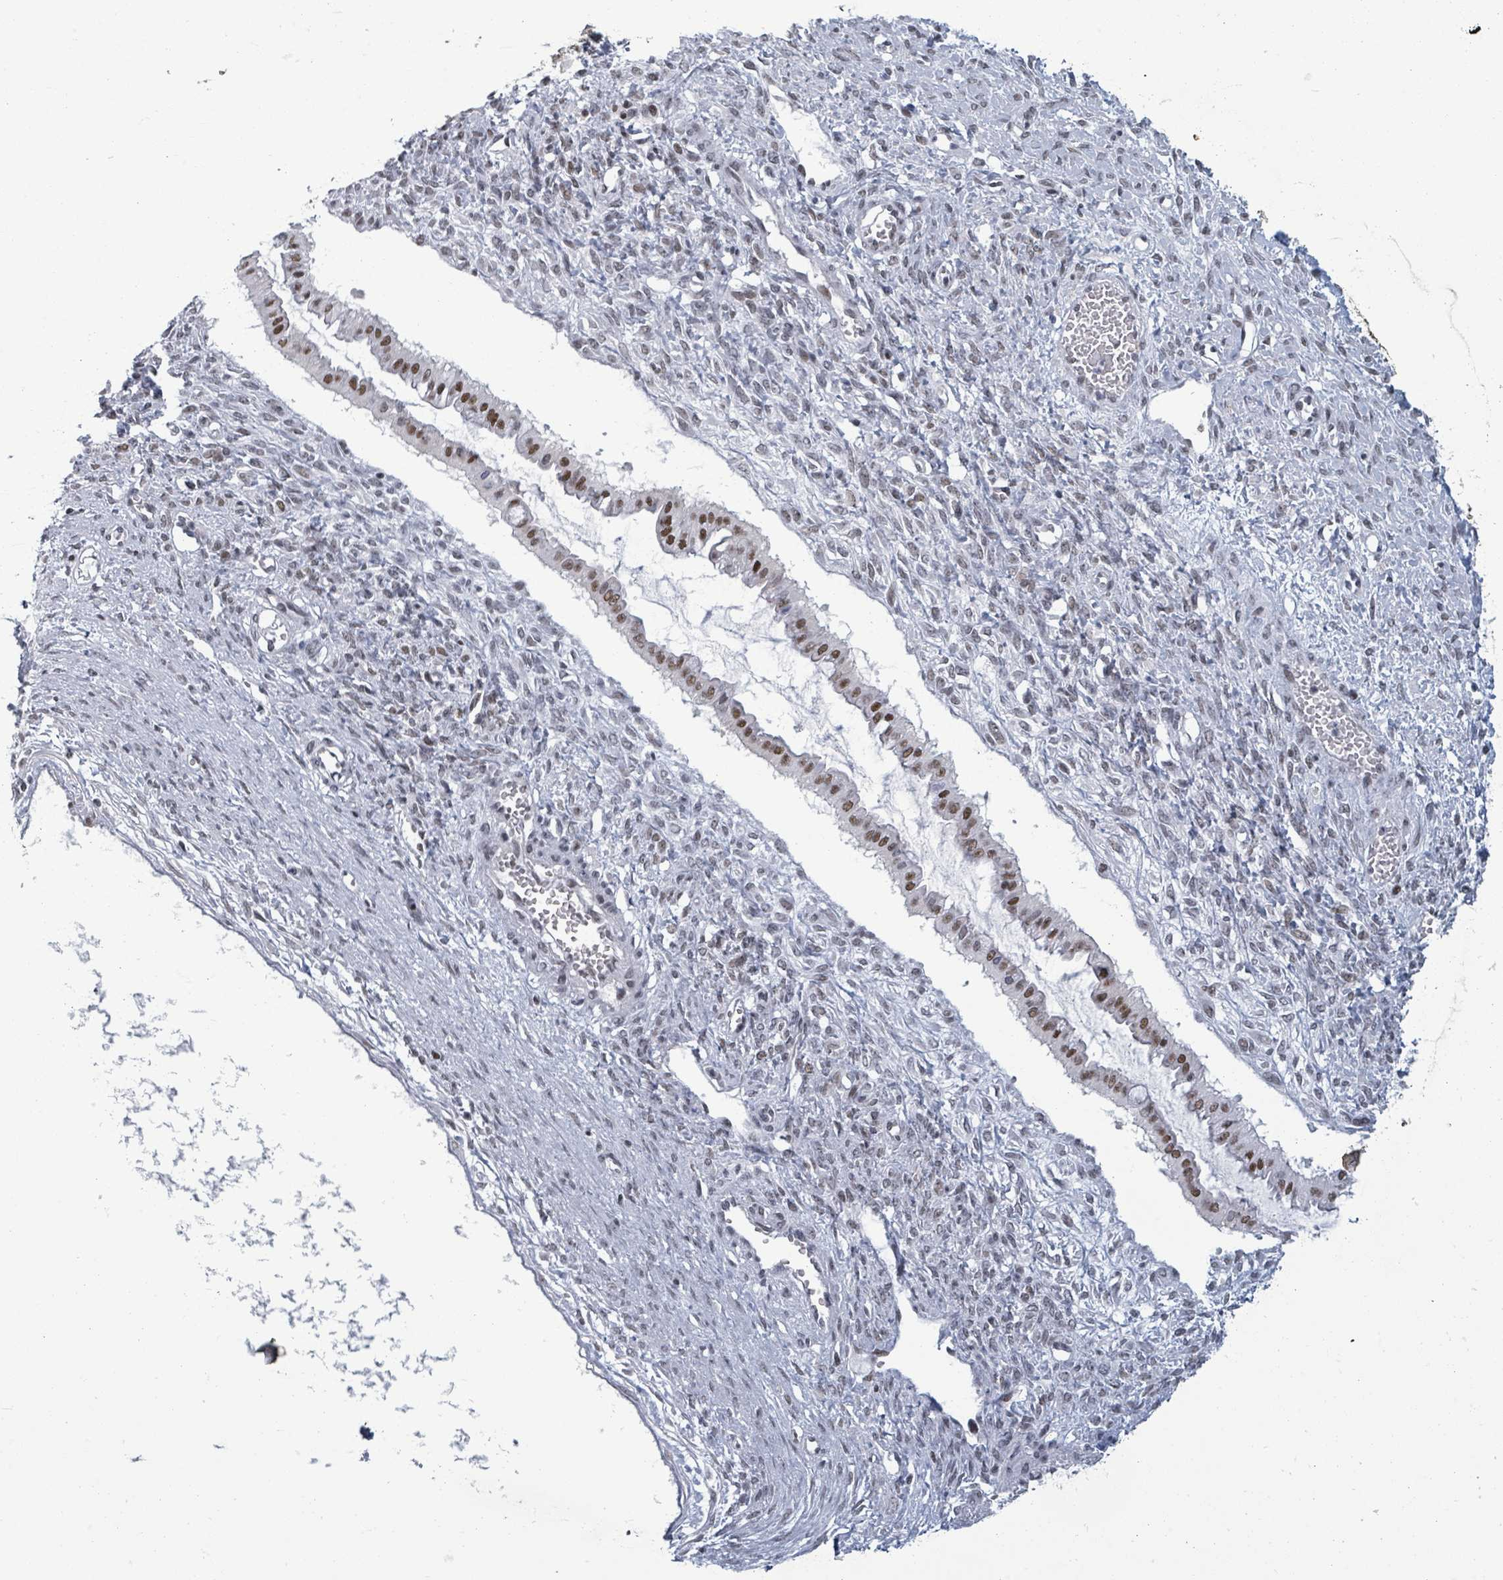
{"staining": {"intensity": "moderate", "quantity": ">75%", "location": "nuclear"}, "tissue": "ovarian cancer", "cell_type": "Tumor cells", "image_type": "cancer", "snomed": [{"axis": "morphology", "description": "Cystadenocarcinoma, mucinous, NOS"}, {"axis": "topography", "description": "Ovary"}], "caption": "An immunohistochemistry micrograph of tumor tissue is shown. Protein staining in brown labels moderate nuclear positivity in ovarian mucinous cystadenocarcinoma within tumor cells. The staining was performed using DAB to visualize the protein expression in brown, while the nuclei were stained in blue with hematoxylin (Magnification: 20x).", "gene": "ERCC5", "patient": {"sex": "female", "age": 73}}